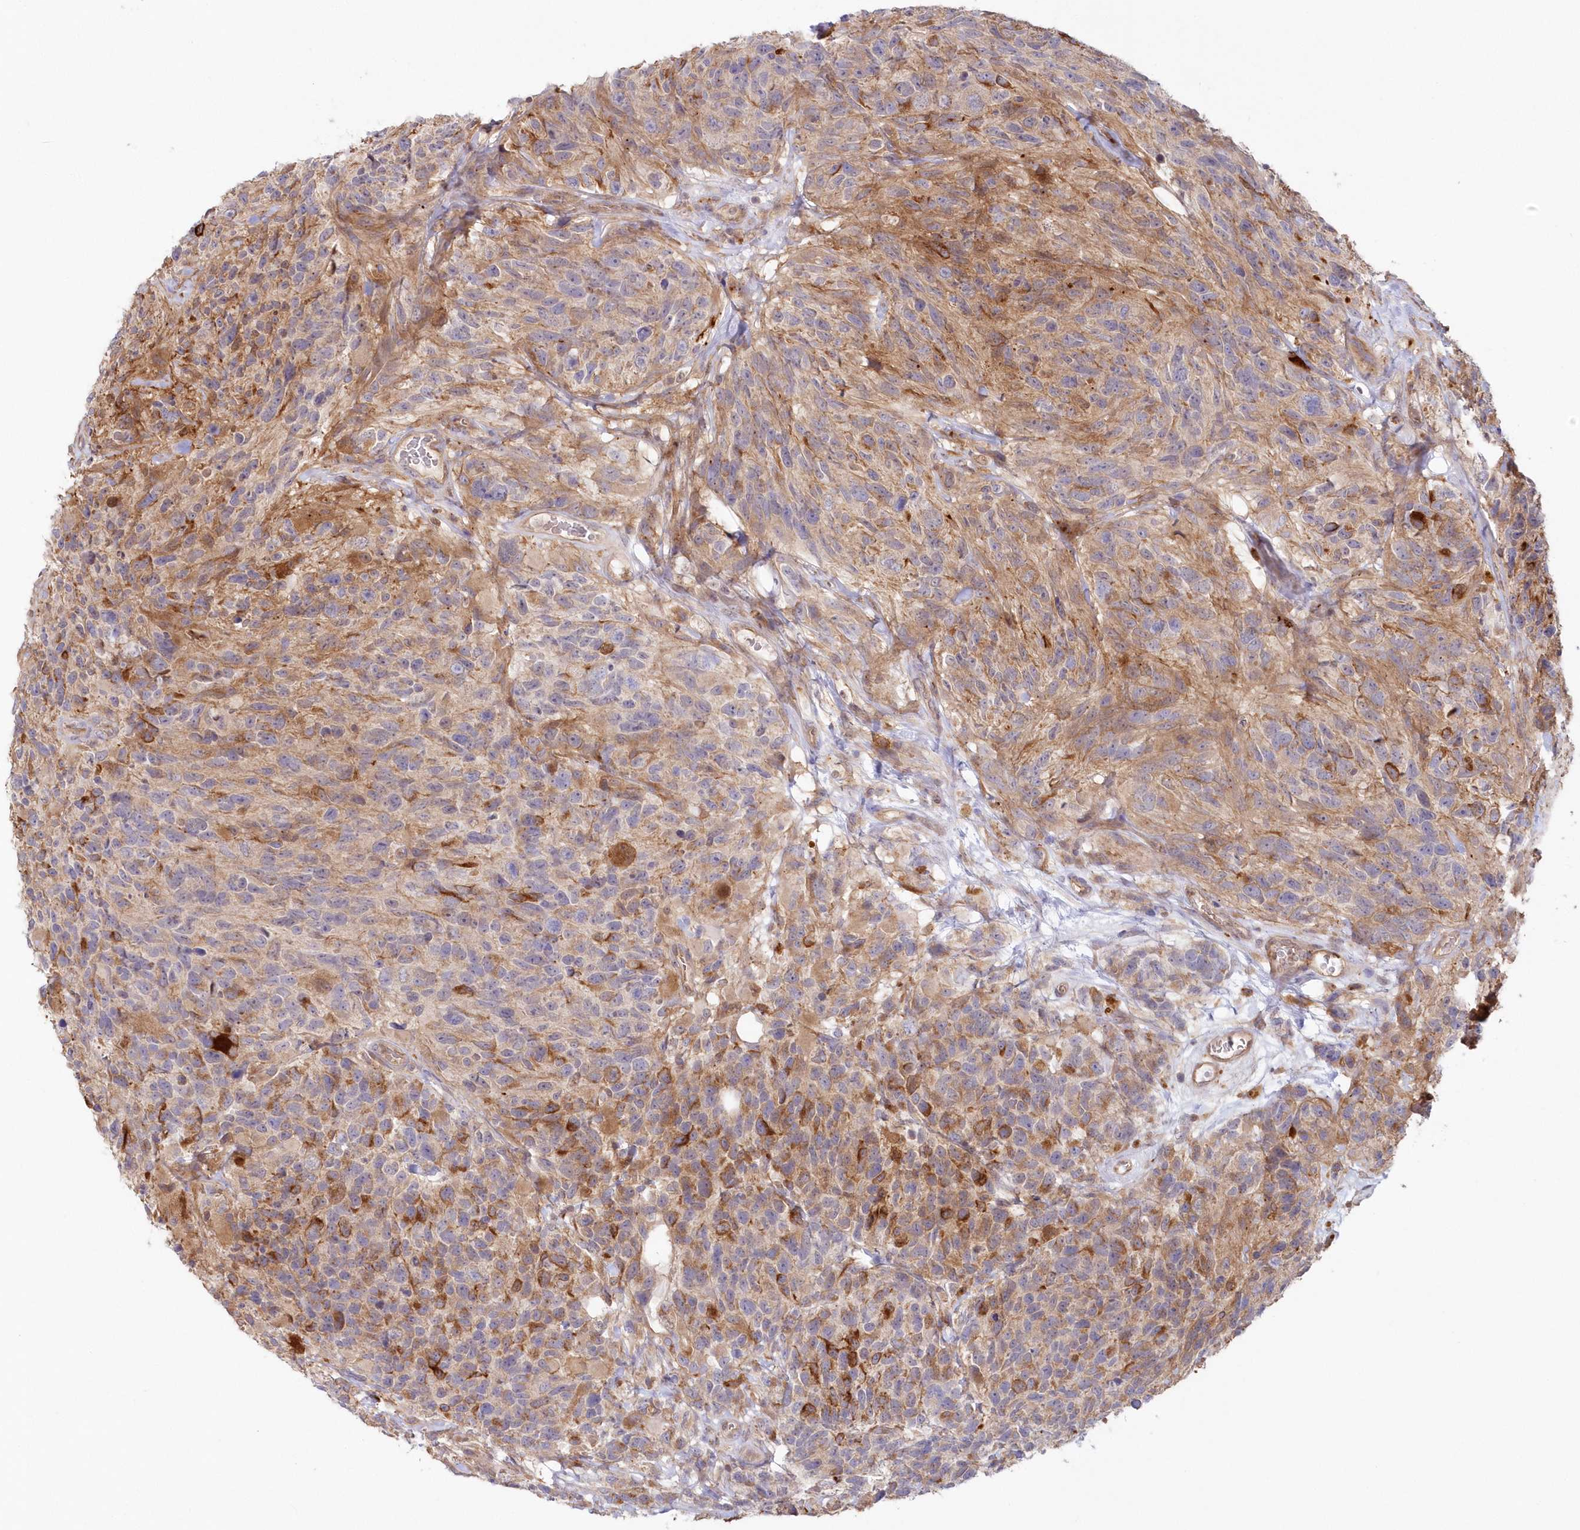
{"staining": {"intensity": "weak", "quantity": "<25%", "location": "cytoplasmic/membranous"}, "tissue": "glioma", "cell_type": "Tumor cells", "image_type": "cancer", "snomed": [{"axis": "morphology", "description": "Glioma, malignant, High grade"}, {"axis": "topography", "description": "Brain"}], "caption": "DAB (3,3'-diaminobenzidine) immunohistochemical staining of human glioma demonstrates no significant expression in tumor cells.", "gene": "GBE1", "patient": {"sex": "male", "age": 69}}